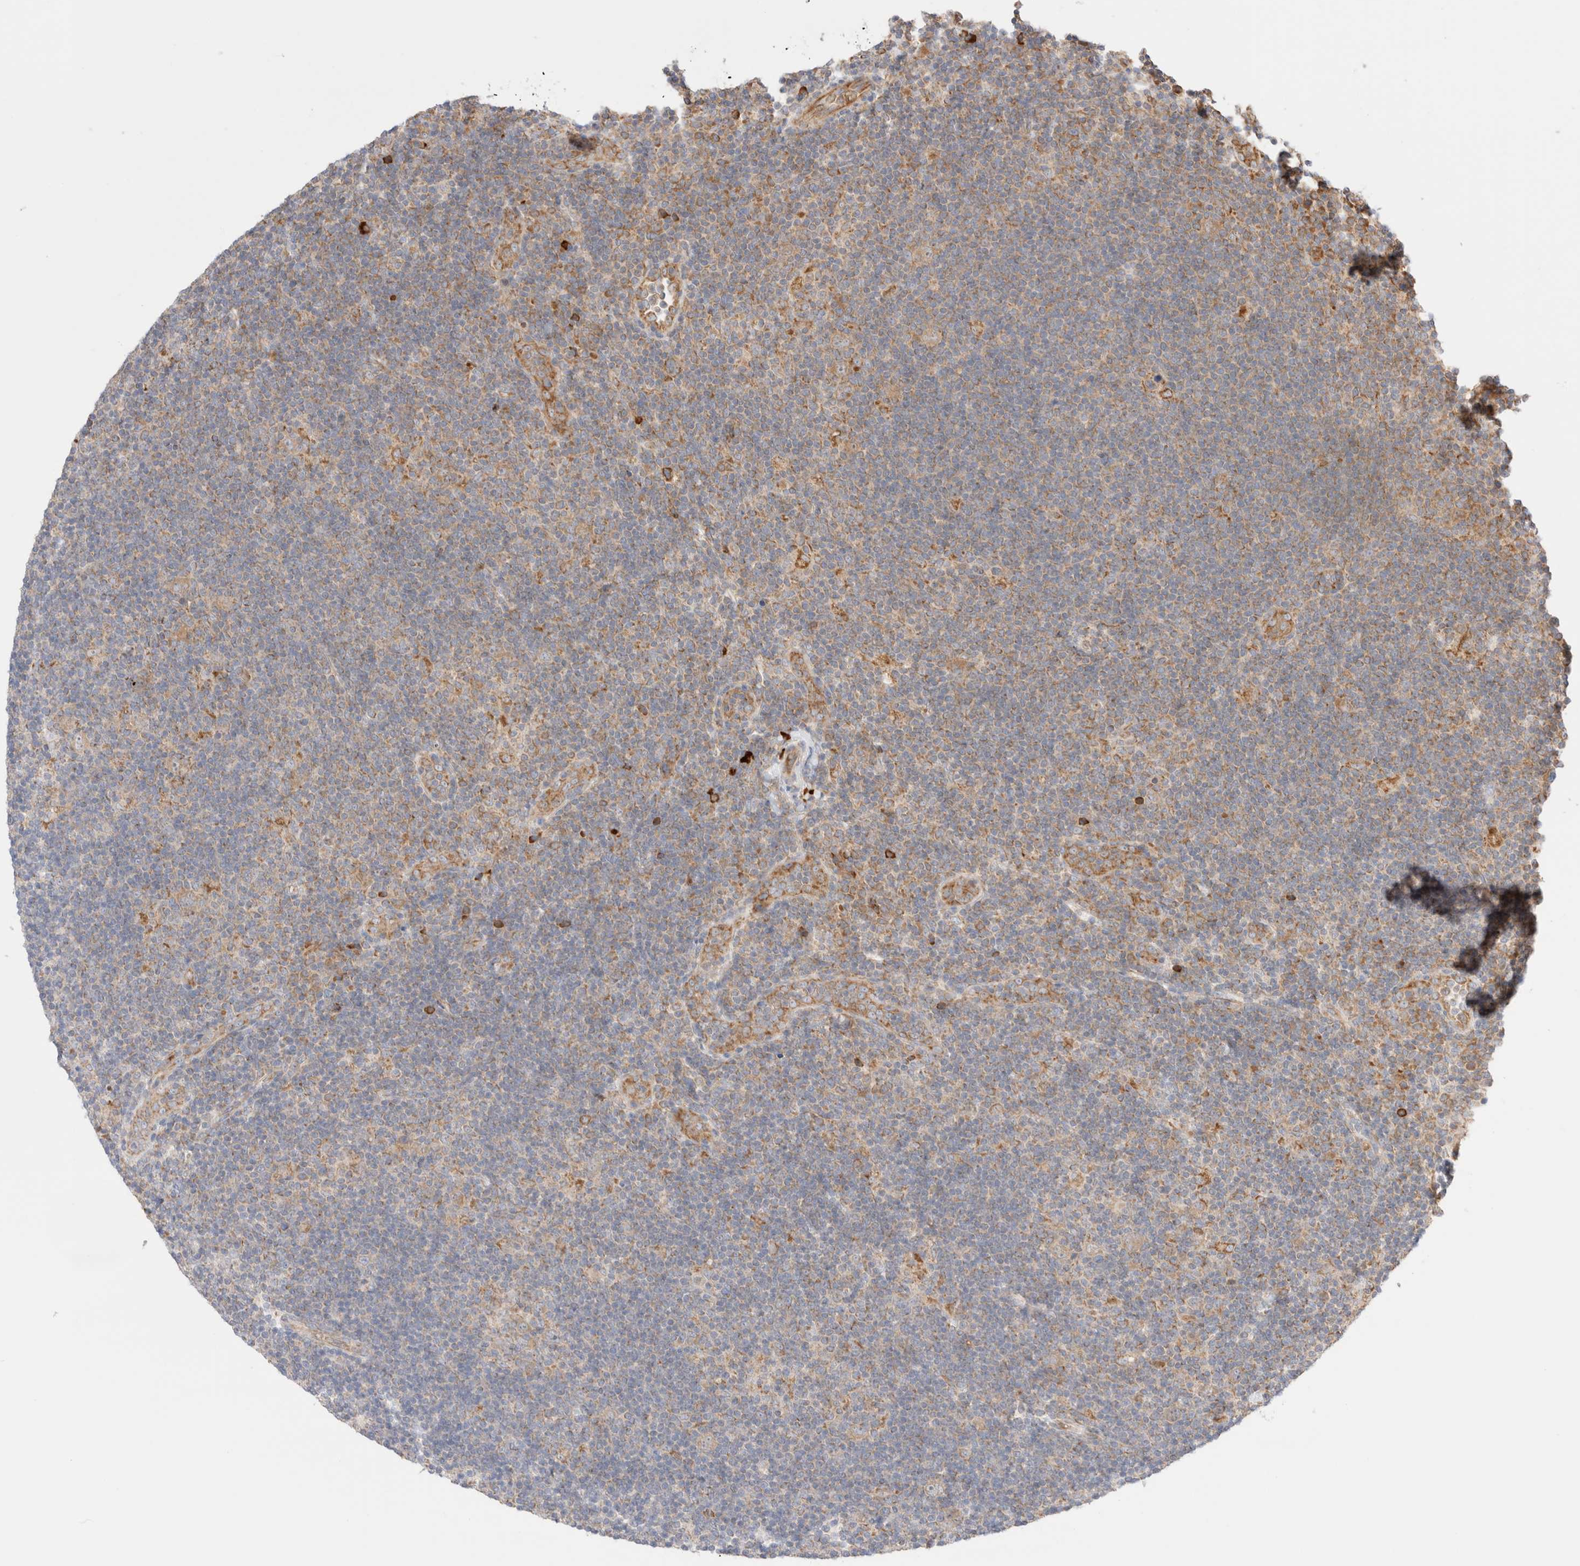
{"staining": {"intensity": "moderate", "quantity": ">75%", "location": "cytoplasmic/membranous"}, "tissue": "lymphoma", "cell_type": "Tumor cells", "image_type": "cancer", "snomed": [{"axis": "morphology", "description": "Hodgkin's disease, NOS"}, {"axis": "topography", "description": "Lymph node"}], "caption": "Immunohistochemistry (IHC) of Hodgkin's disease shows medium levels of moderate cytoplasmic/membranous positivity in approximately >75% of tumor cells.", "gene": "UTS2B", "patient": {"sex": "female", "age": 57}}